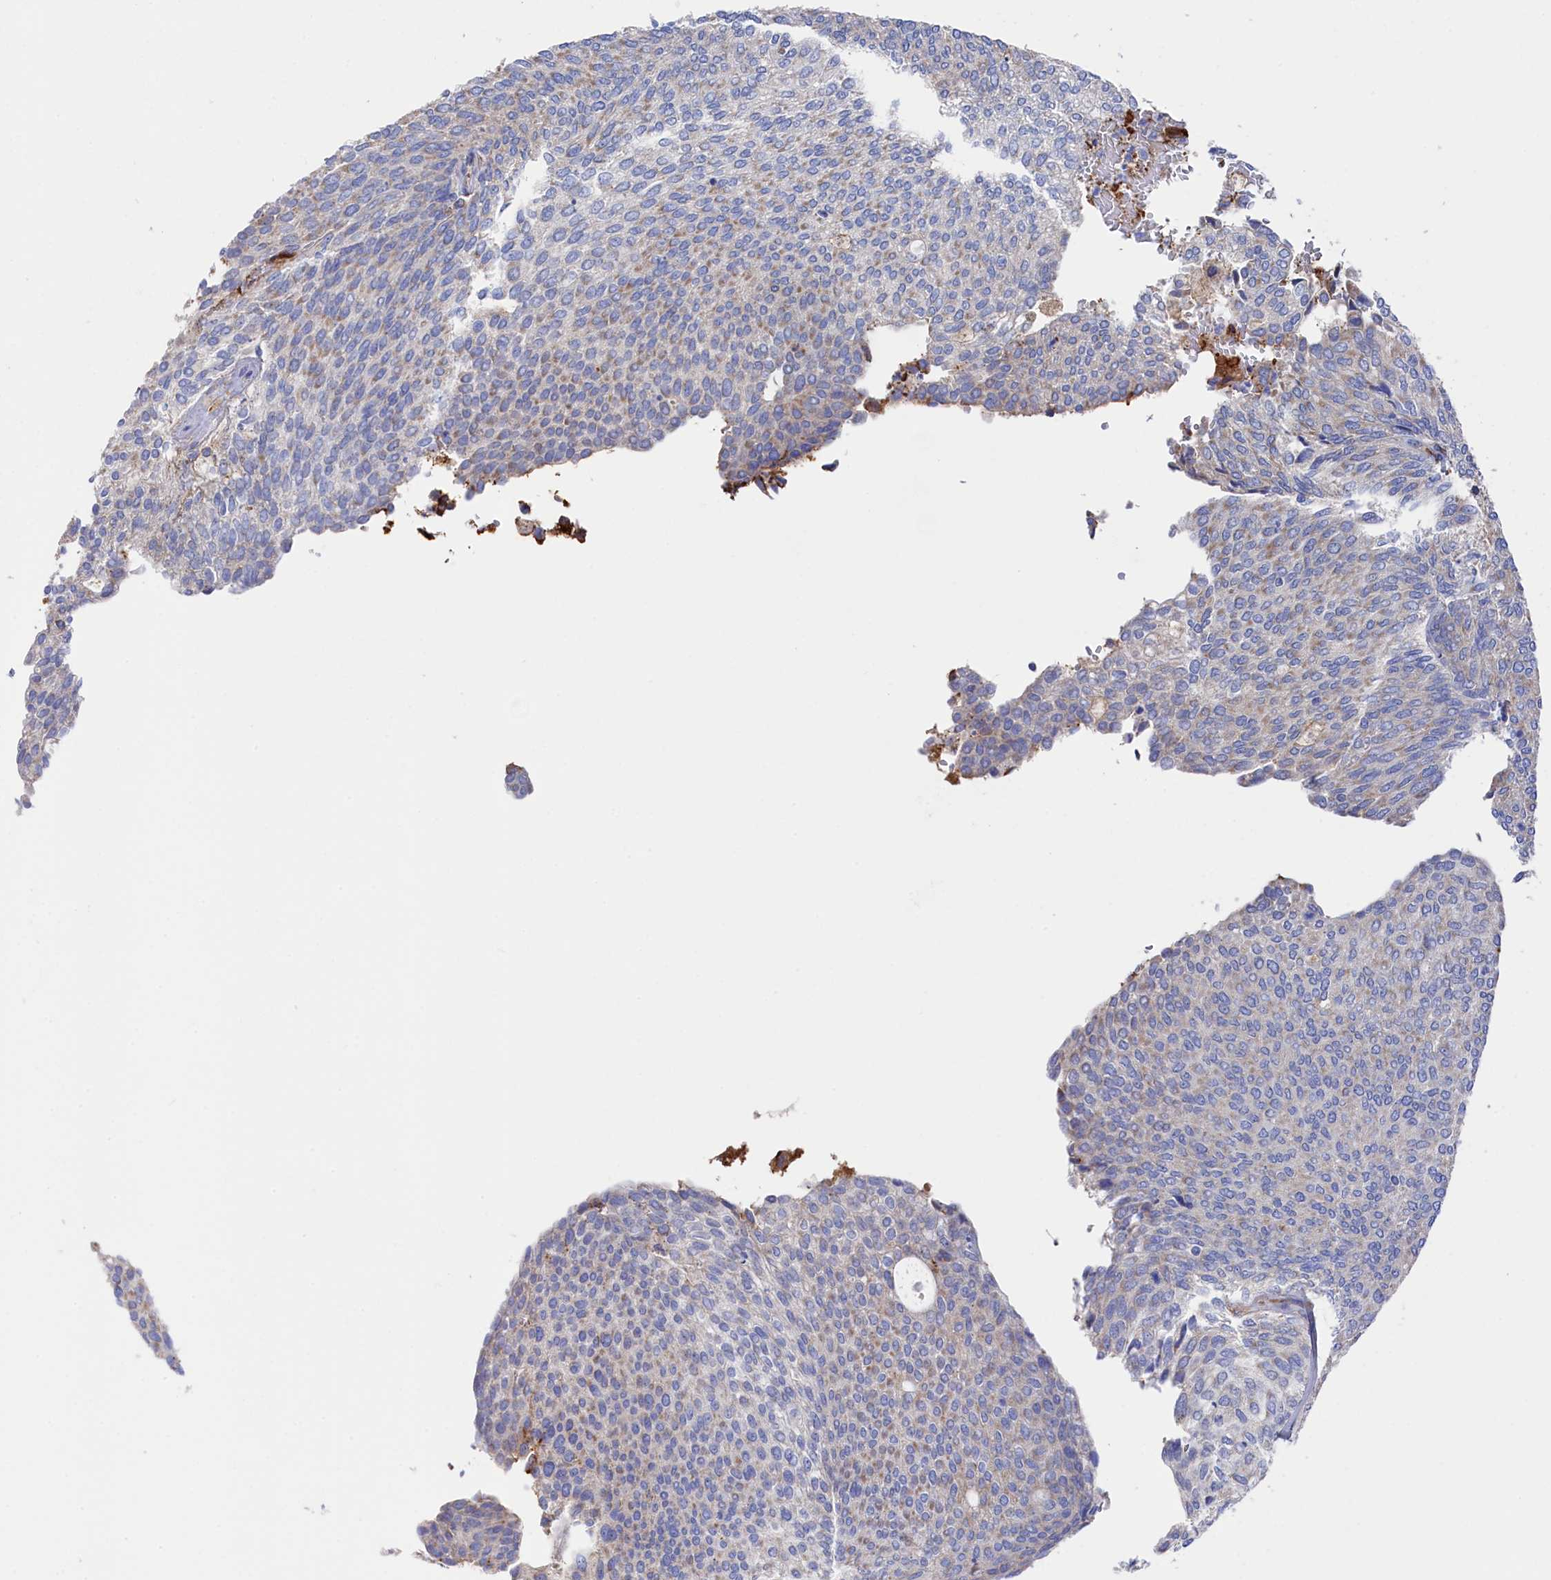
{"staining": {"intensity": "negative", "quantity": "none", "location": "none"}, "tissue": "urothelial cancer", "cell_type": "Tumor cells", "image_type": "cancer", "snomed": [{"axis": "morphology", "description": "Urothelial carcinoma, Low grade"}, {"axis": "topography", "description": "Urinary bladder"}], "caption": "Tumor cells are negative for brown protein staining in urothelial cancer.", "gene": "C12orf73", "patient": {"sex": "female", "age": 79}}